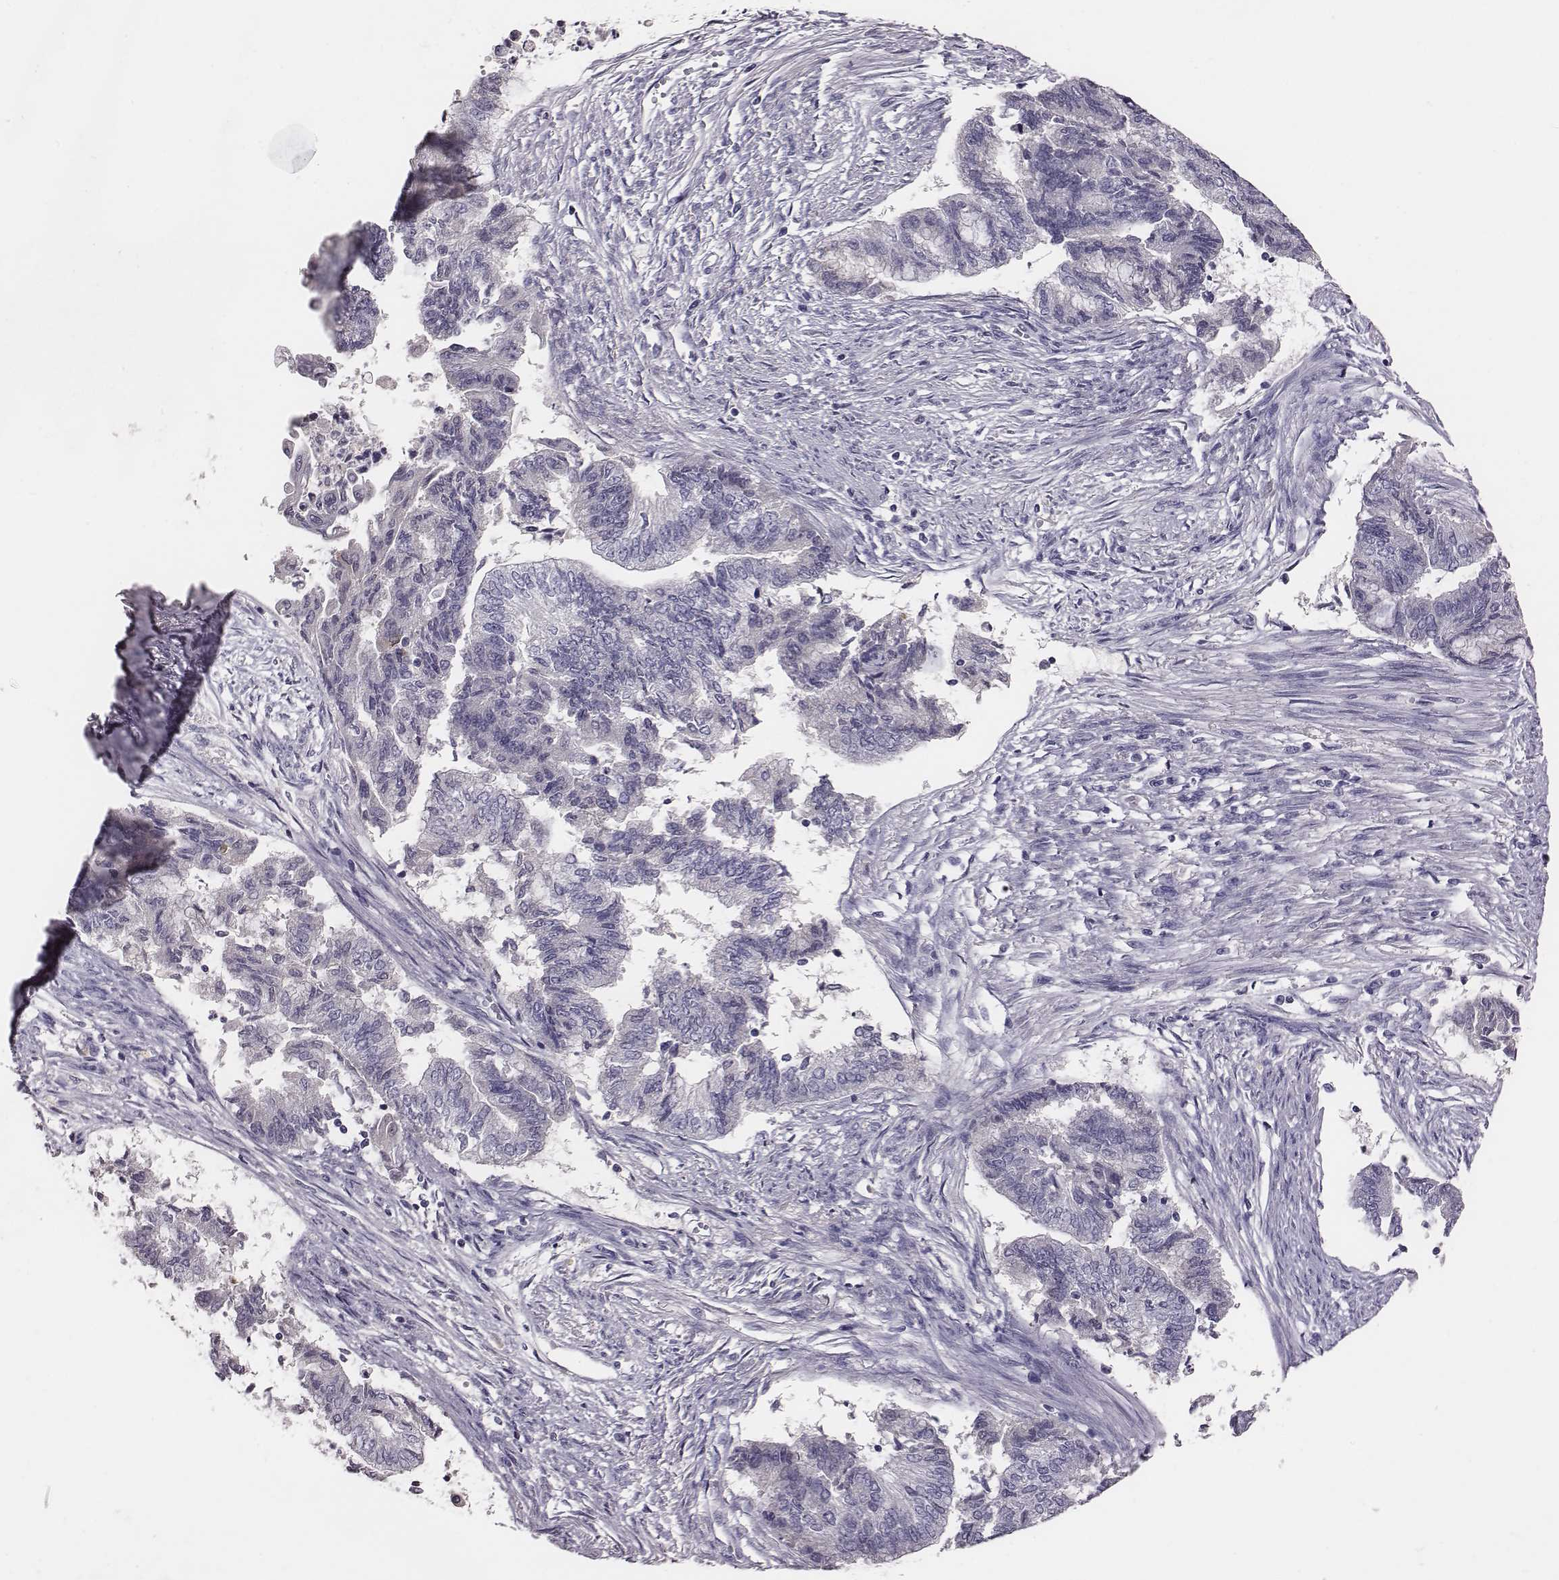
{"staining": {"intensity": "negative", "quantity": "none", "location": "none"}, "tissue": "endometrial cancer", "cell_type": "Tumor cells", "image_type": "cancer", "snomed": [{"axis": "morphology", "description": "Adenocarcinoma, NOS"}, {"axis": "topography", "description": "Endometrium"}], "caption": "This is an immunohistochemistry (IHC) micrograph of endometrial adenocarcinoma. There is no staining in tumor cells.", "gene": "EN1", "patient": {"sex": "female", "age": 65}}